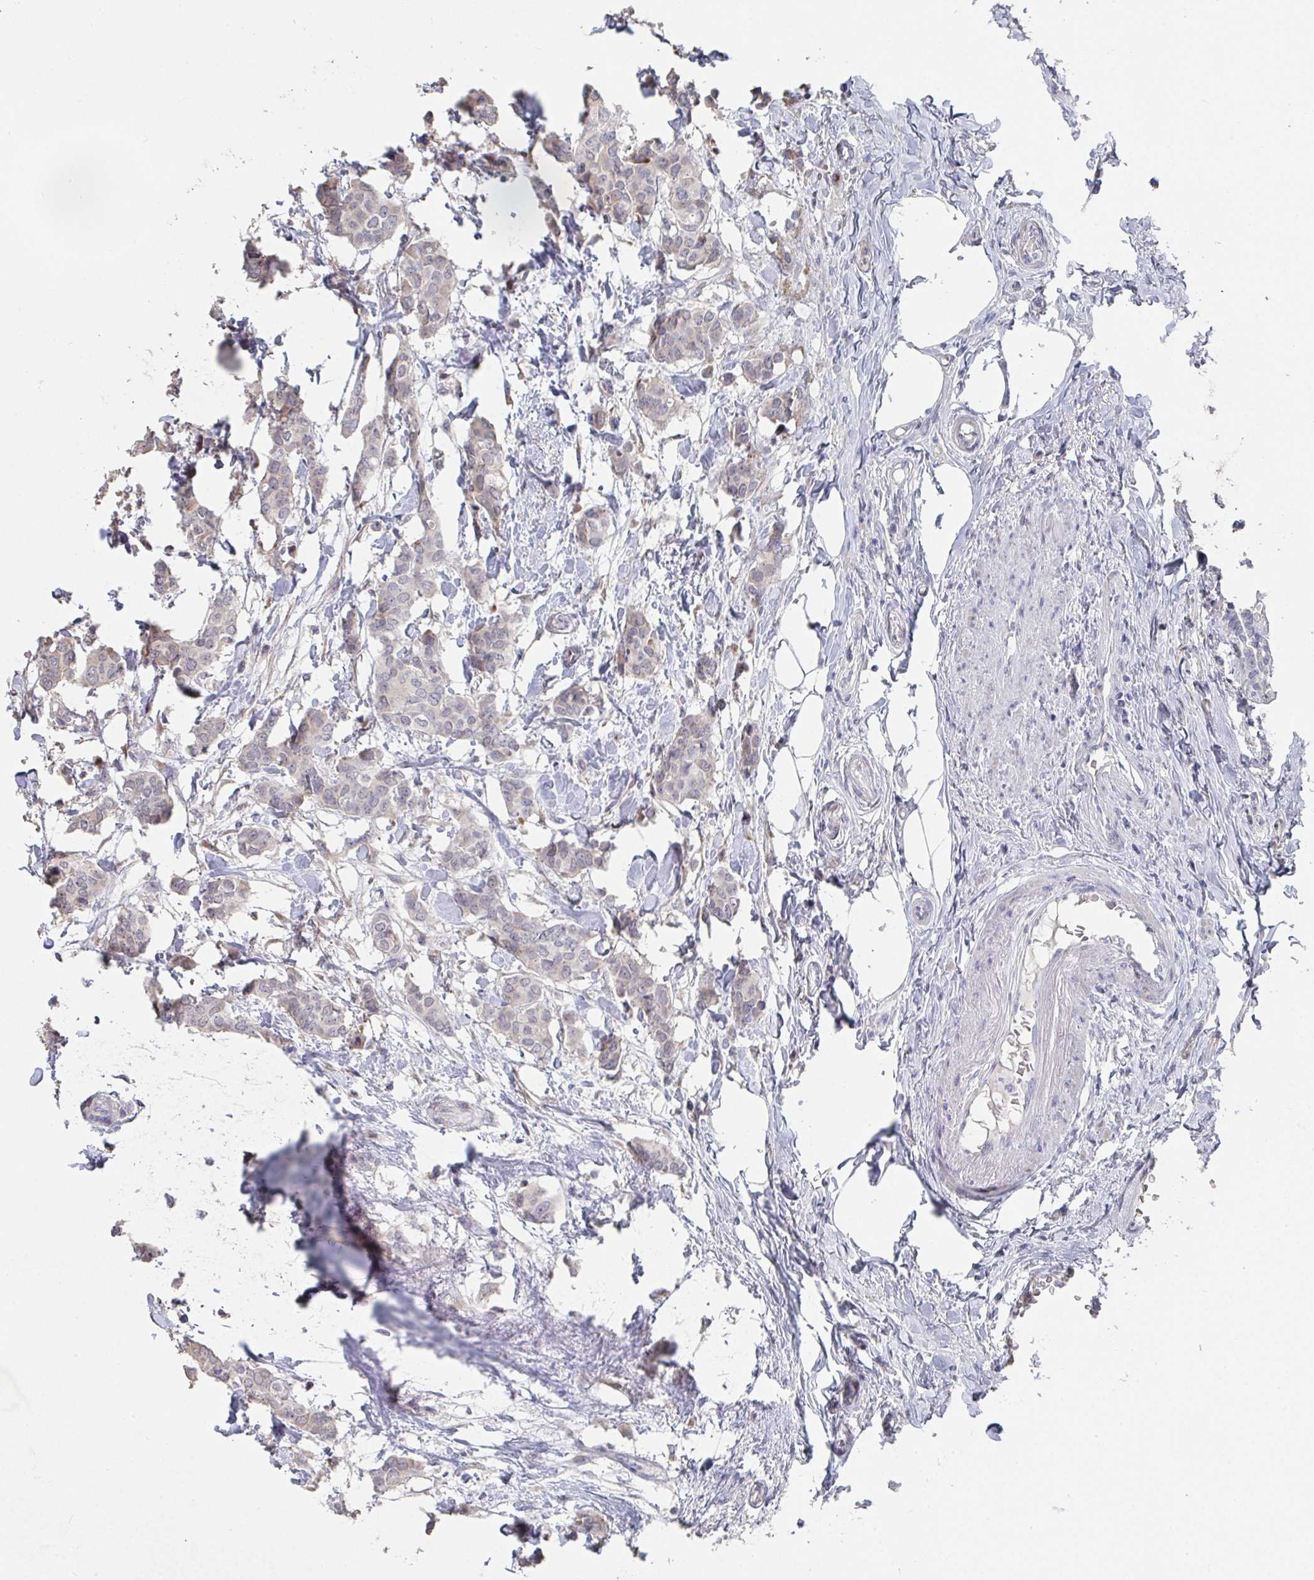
{"staining": {"intensity": "negative", "quantity": "none", "location": "none"}, "tissue": "breast cancer", "cell_type": "Tumor cells", "image_type": "cancer", "snomed": [{"axis": "morphology", "description": "Duct carcinoma"}, {"axis": "topography", "description": "Breast"}], "caption": "The IHC photomicrograph has no significant staining in tumor cells of breast infiltrating ductal carcinoma tissue.", "gene": "TAS2R39", "patient": {"sex": "female", "age": 62}}